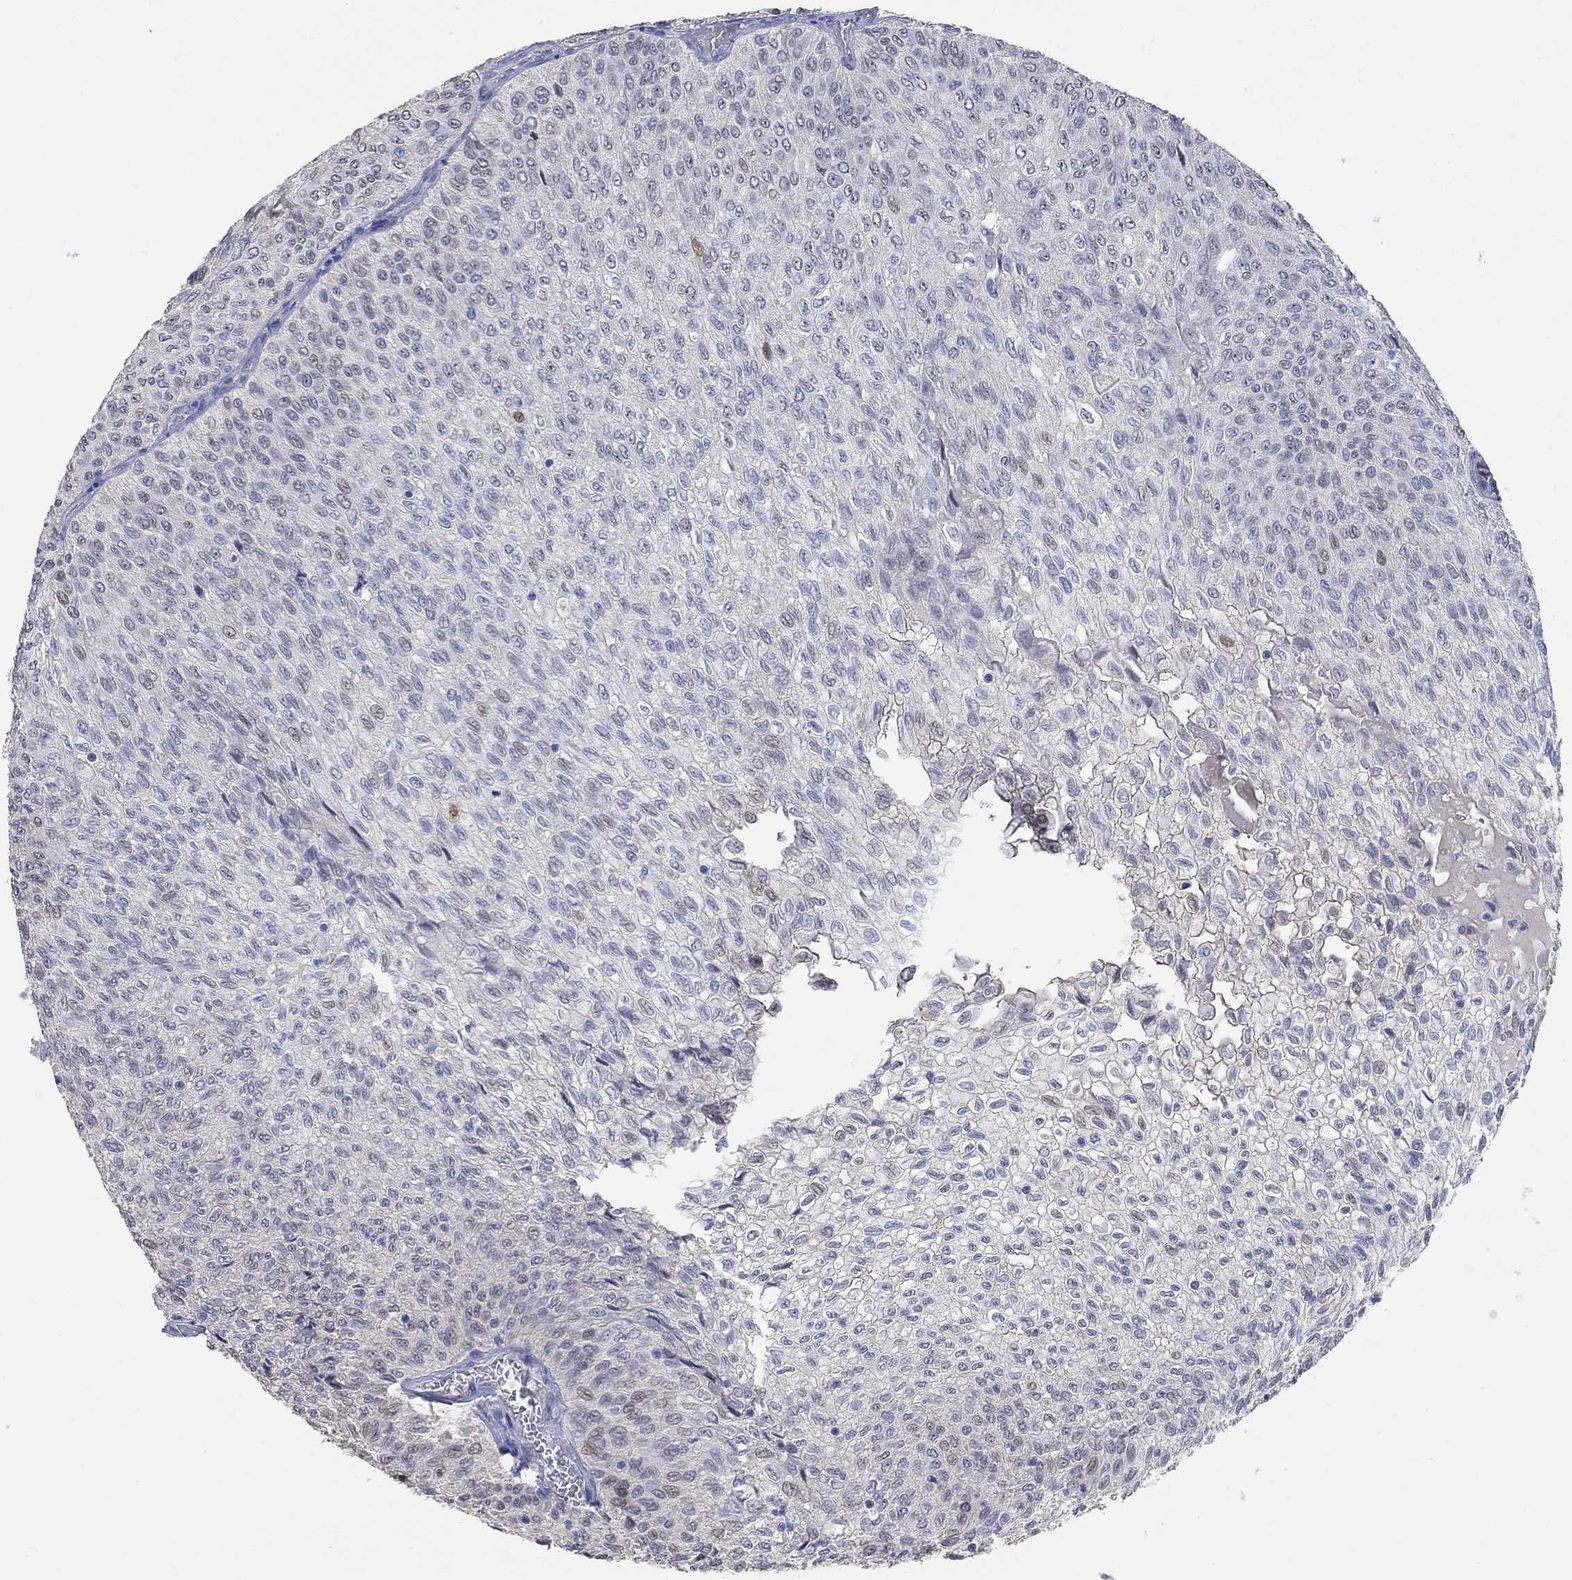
{"staining": {"intensity": "strong", "quantity": "<25%", "location": "nuclear"}, "tissue": "urothelial cancer", "cell_type": "Tumor cells", "image_type": "cancer", "snomed": [{"axis": "morphology", "description": "Urothelial carcinoma, Low grade"}, {"axis": "topography", "description": "Urinary bladder"}], "caption": "This is a photomicrograph of immunohistochemistry (IHC) staining of urothelial carcinoma (low-grade), which shows strong staining in the nuclear of tumor cells.", "gene": "PNMA5", "patient": {"sex": "male", "age": 78}}